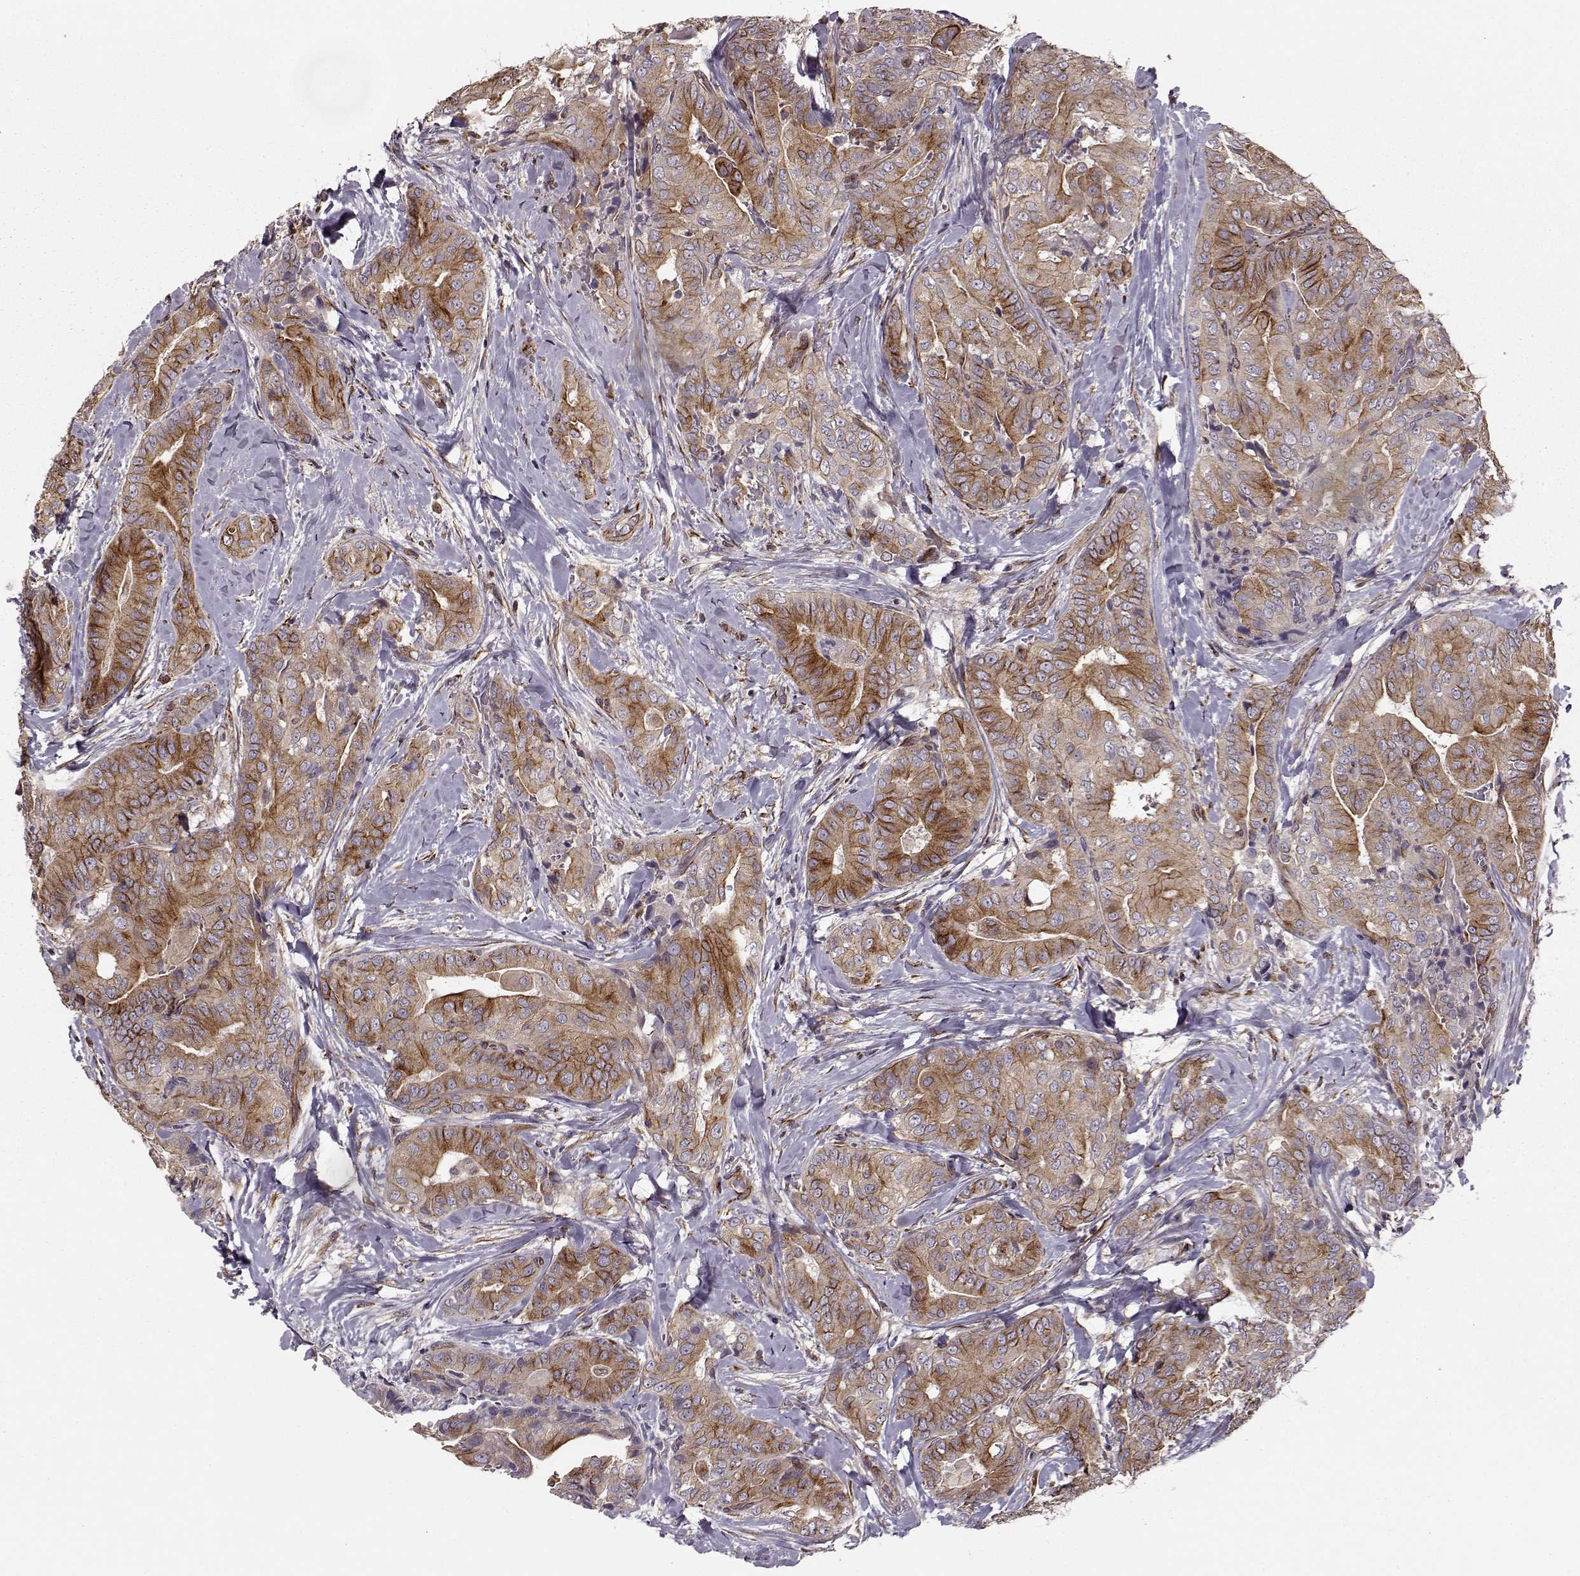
{"staining": {"intensity": "strong", "quantity": "25%-75%", "location": "cytoplasmic/membranous"}, "tissue": "thyroid cancer", "cell_type": "Tumor cells", "image_type": "cancer", "snomed": [{"axis": "morphology", "description": "Papillary adenocarcinoma, NOS"}, {"axis": "topography", "description": "Thyroid gland"}], "caption": "Brown immunohistochemical staining in thyroid cancer (papillary adenocarcinoma) exhibits strong cytoplasmic/membranous staining in about 25%-75% of tumor cells. (DAB = brown stain, brightfield microscopy at high magnification).", "gene": "MTR", "patient": {"sex": "male", "age": 61}}